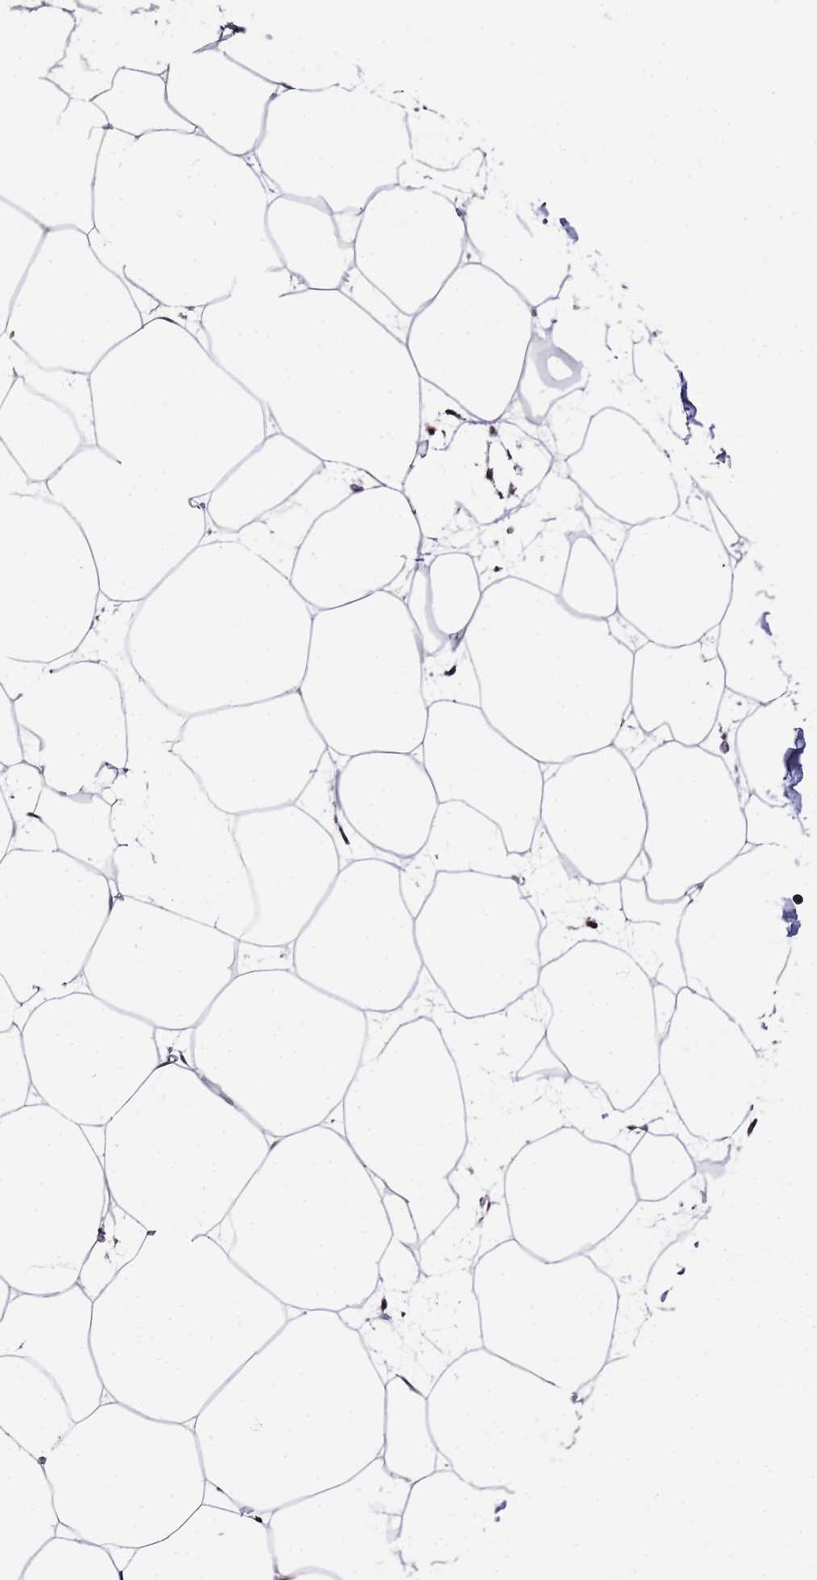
{"staining": {"intensity": "weak", "quantity": ">75%", "location": "nuclear"}, "tissue": "adipose tissue", "cell_type": "Adipocytes", "image_type": "normal", "snomed": [{"axis": "morphology", "description": "Normal tissue, NOS"}, {"axis": "topography", "description": "Adipose tissue"}], "caption": "This histopathology image reveals immunohistochemistry (IHC) staining of unremarkable adipose tissue, with low weak nuclear expression in approximately >75% of adipocytes.", "gene": "COPS6", "patient": {"sex": "female", "age": 37}}